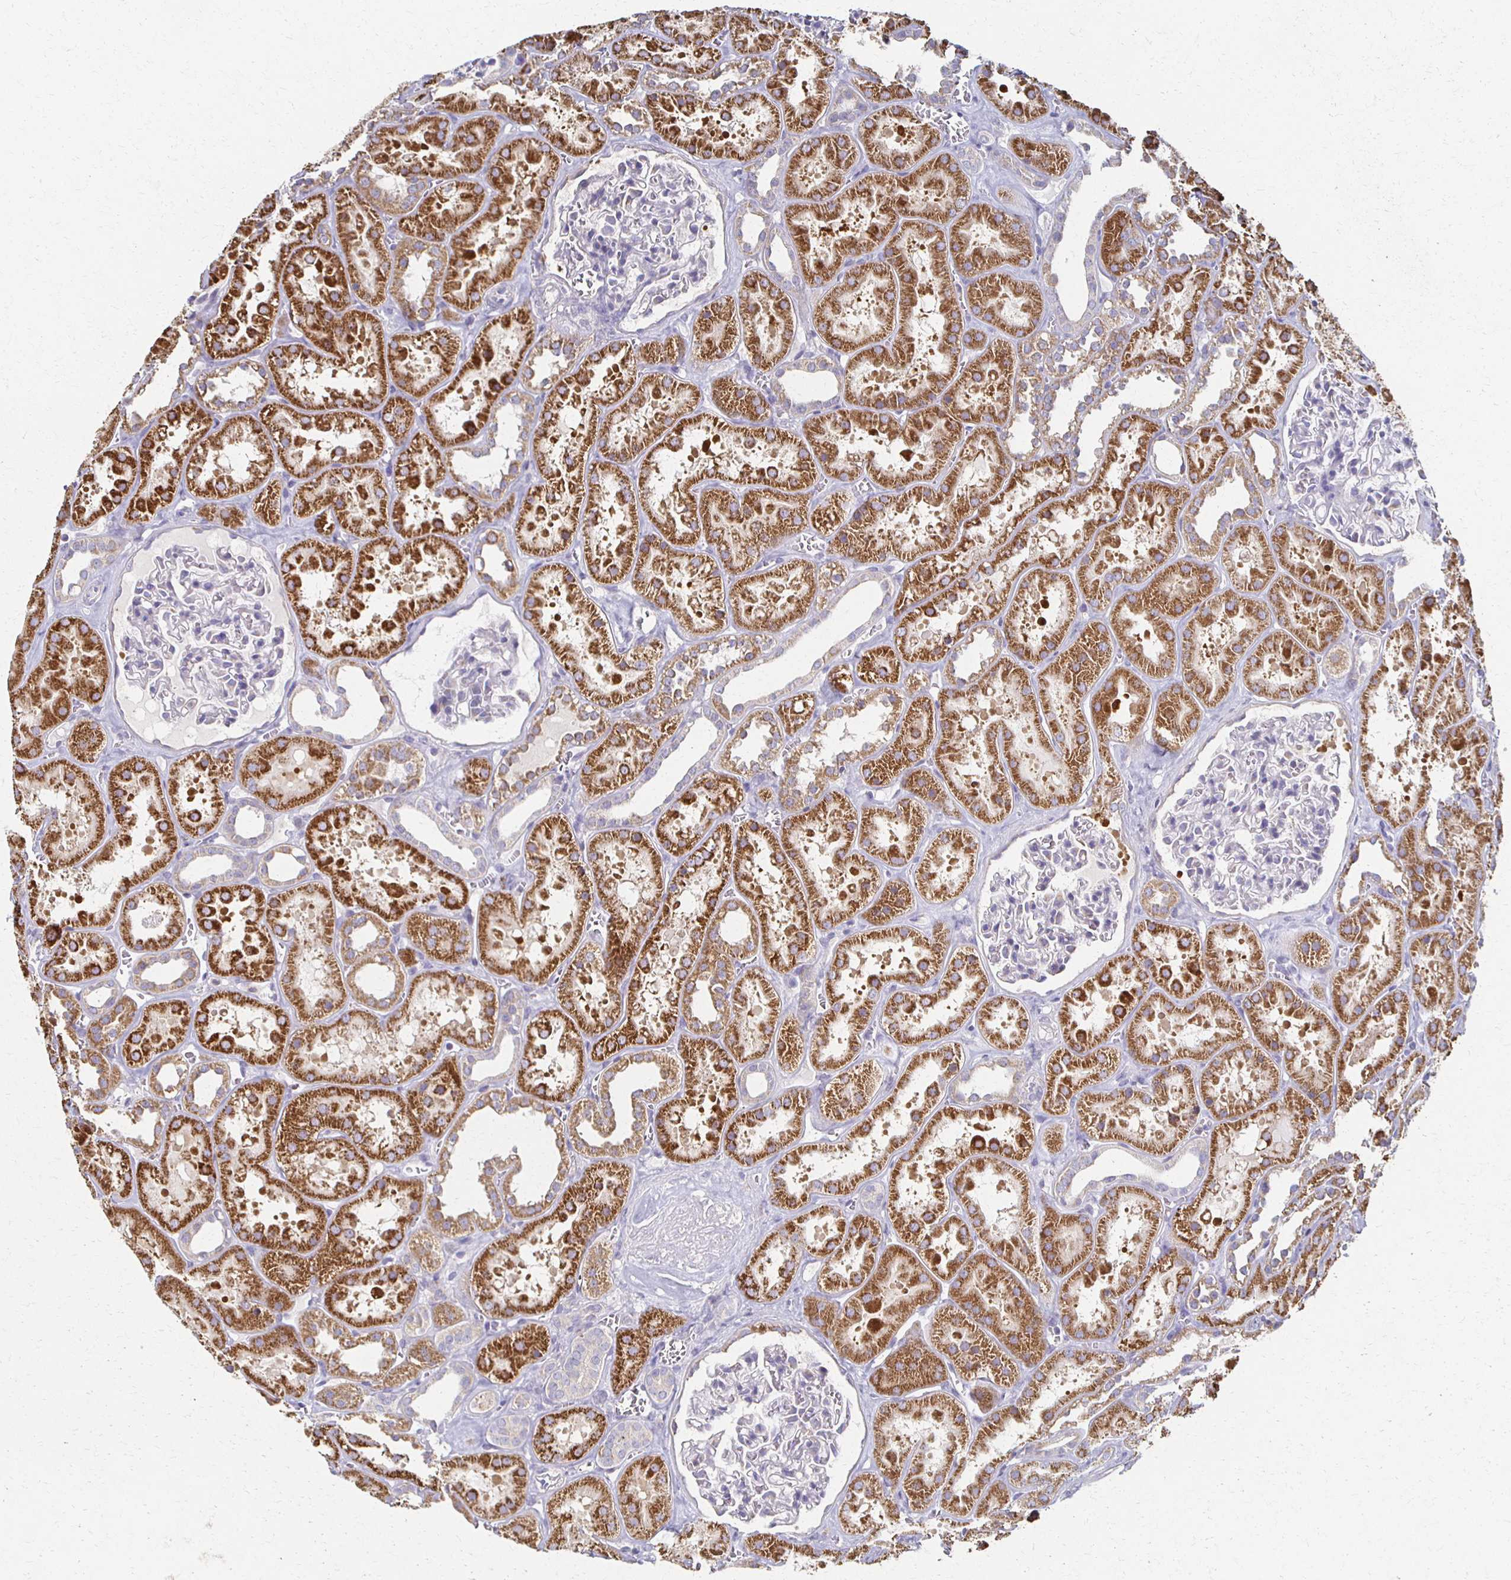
{"staining": {"intensity": "strong", "quantity": "<25%", "location": "cytoplasmic/membranous"}, "tissue": "kidney", "cell_type": "Cells in glomeruli", "image_type": "normal", "snomed": [{"axis": "morphology", "description": "Normal tissue, NOS"}, {"axis": "topography", "description": "Kidney"}], "caption": "Immunohistochemical staining of unremarkable kidney displays <25% levels of strong cytoplasmic/membranous protein positivity in approximately <25% of cells in glomeruli.", "gene": "CX3CR1", "patient": {"sex": "female", "age": 41}}